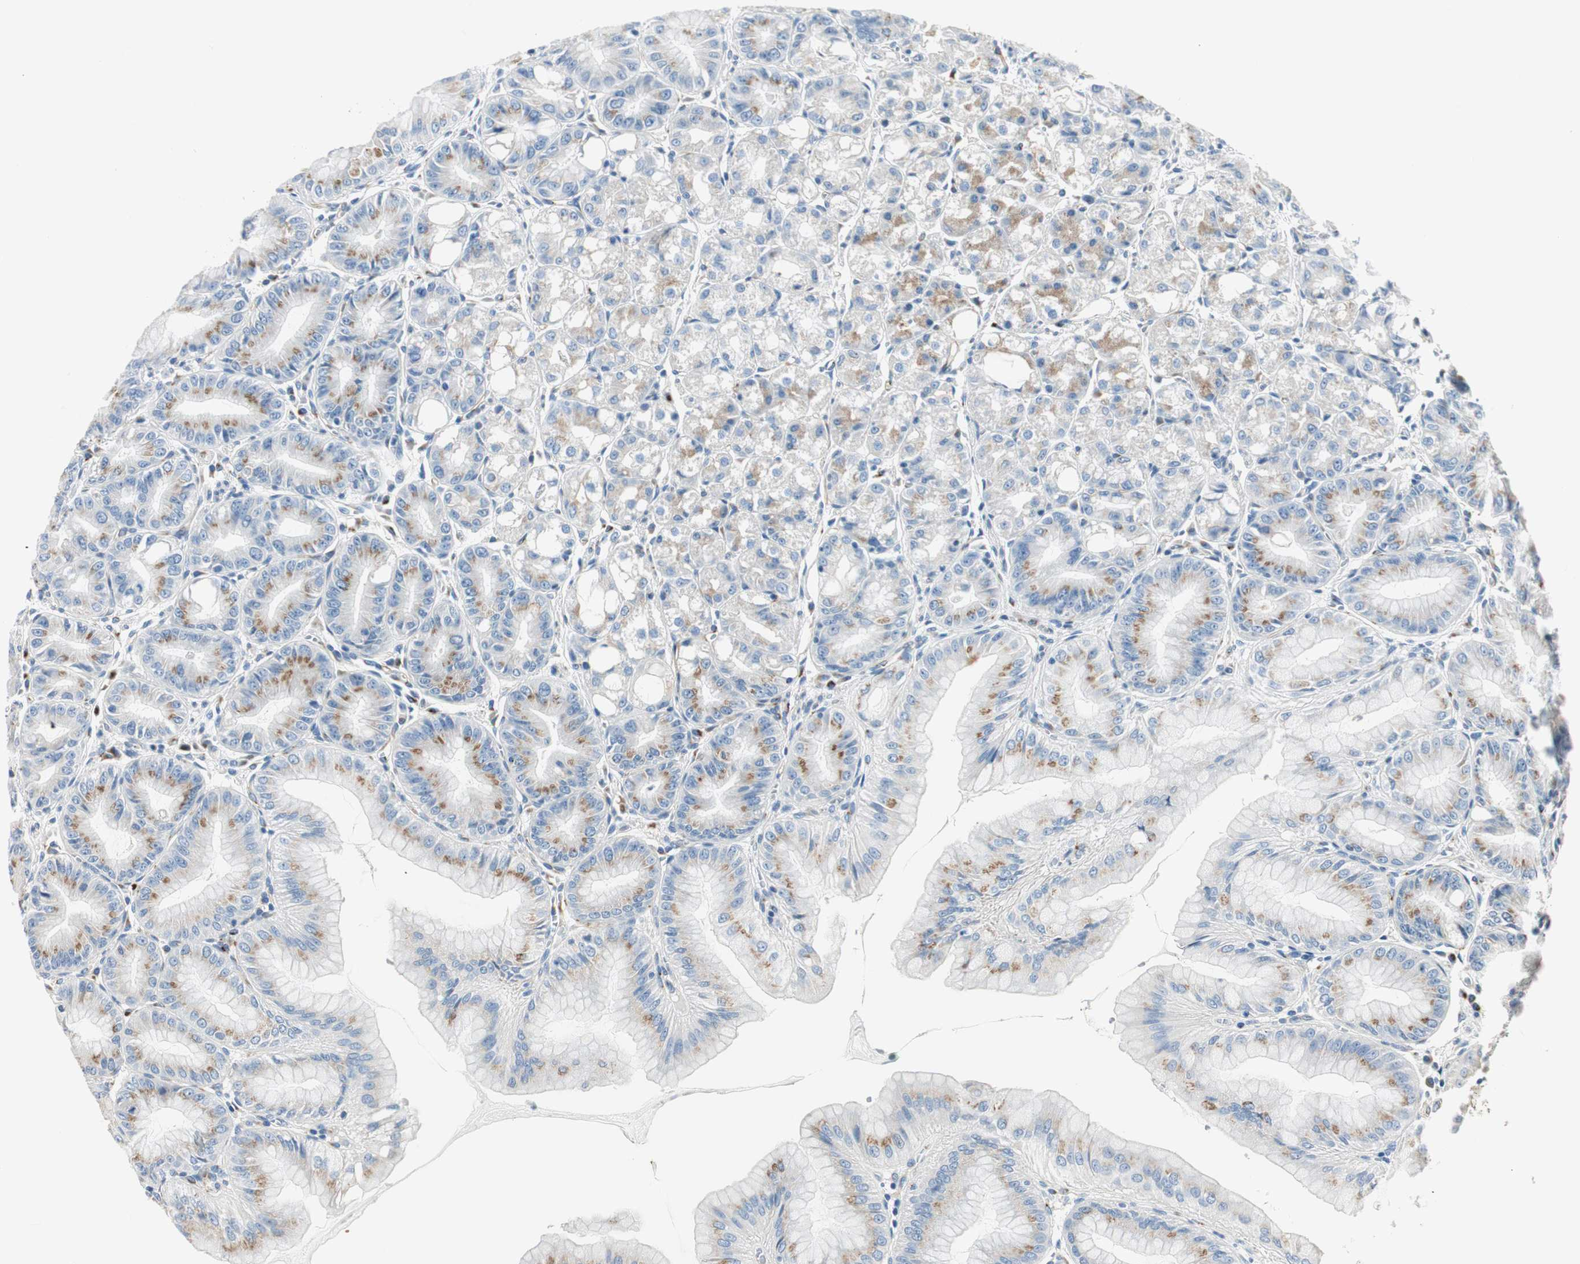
{"staining": {"intensity": "moderate", "quantity": "25%-75%", "location": "cytoplasmic/membranous"}, "tissue": "stomach", "cell_type": "Glandular cells", "image_type": "normal", "snomed": [{"axis": "morphology", "description": "Normal tissue, NOS"}, {"axis": "topography", "description": "Stomach, lower"}], "caption": "This image exhibits immunohistochemistry (IHC) staining of normal stomach, with medium moderate cytoplasmic/membranous expression in approximately 25%-75% of glandular cells.", "gene": "TMF1", "patient": {"sex": "male", "age": 71}}